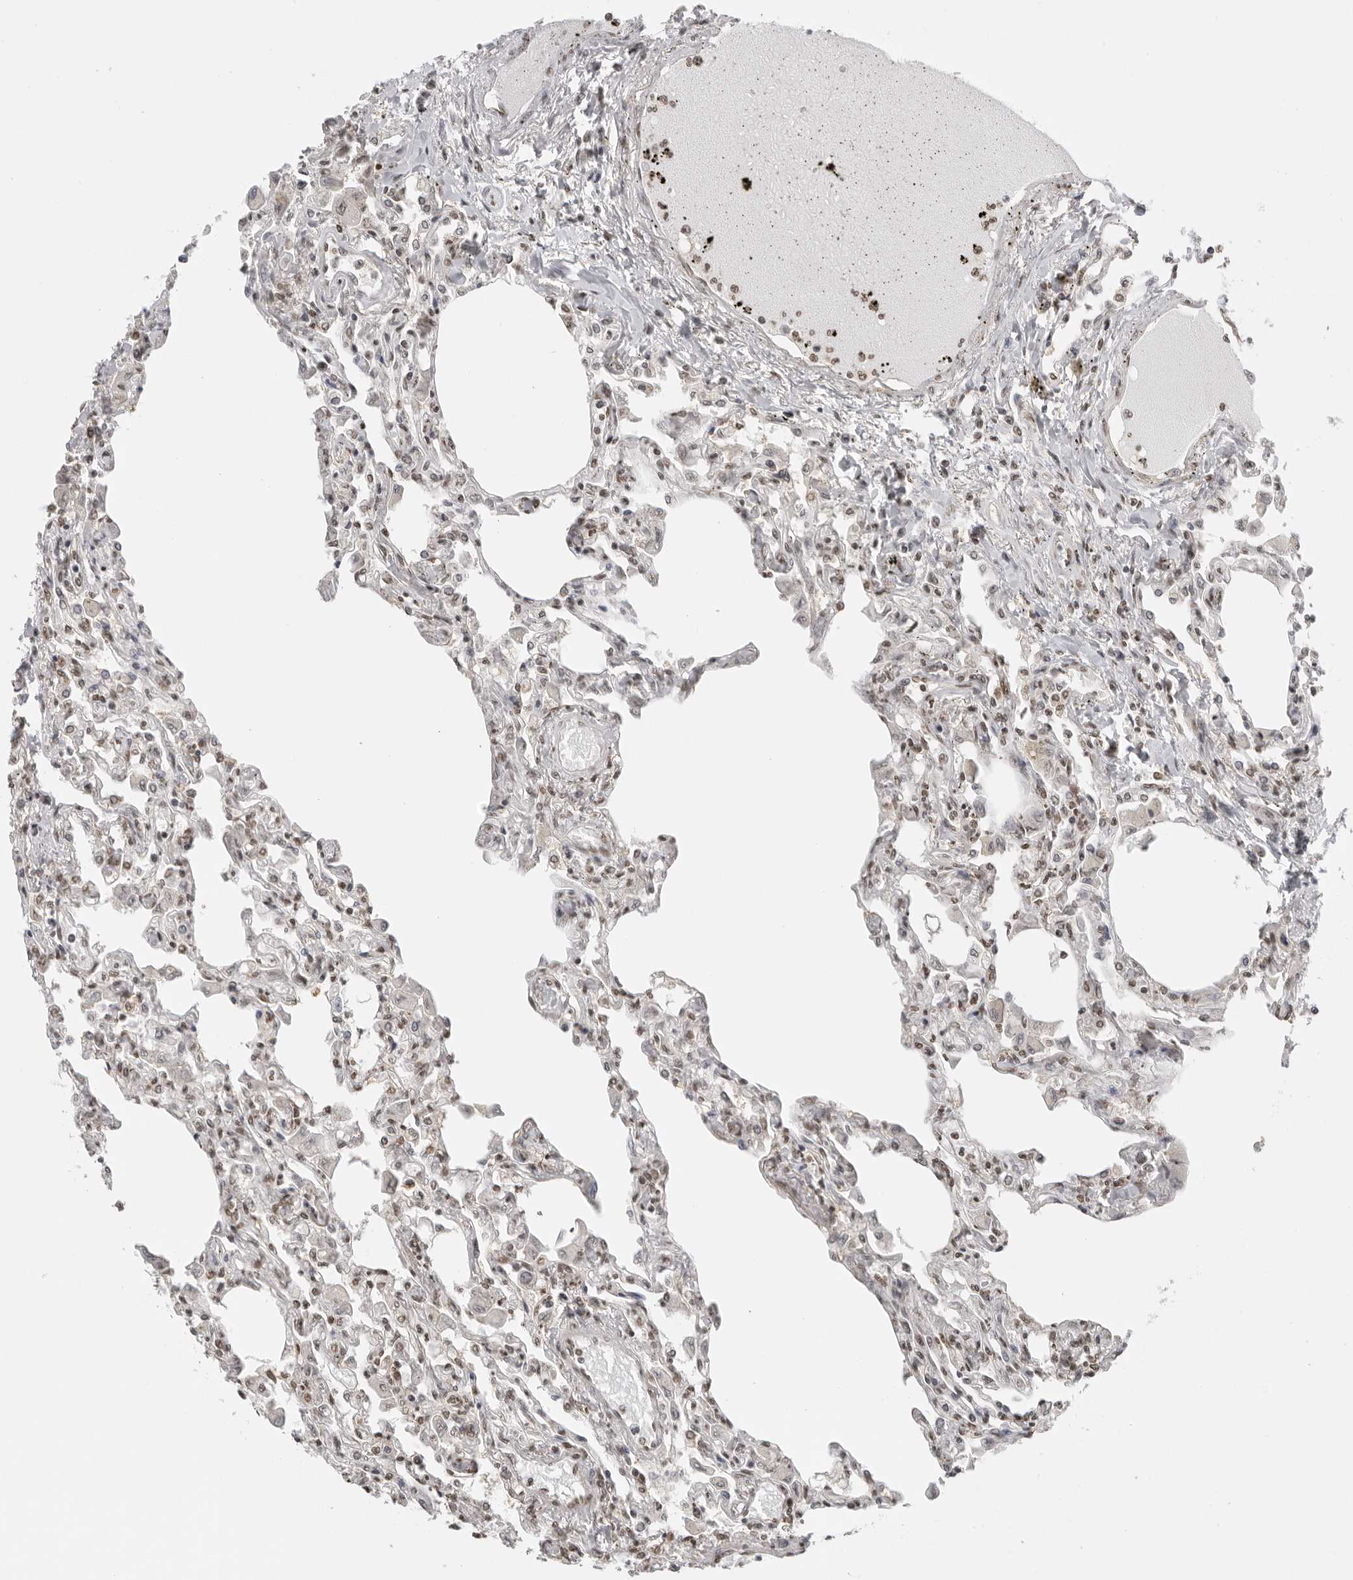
{"staining": {"intensity": "moderate", "quantity": "25%-75%", "location": "nuclear"}, "tissue": "lung", "cell_type": "Alveolar cells", "image_type": "normal", "snomed": [{"axis": "morphology", "description": "Normal tissue, NOS"}, {"axis": "topography", "description": "Bronchus"}, {"axis": "topography", "description": "Lung"}], "caption": "Immunohistochemical staining of unremarkable lung shows moderate nuclear protein positivity in about 25%-75% of alveolar cells.", "gene": "RPA2", "patient": {"sex": "female", "age": 49}}